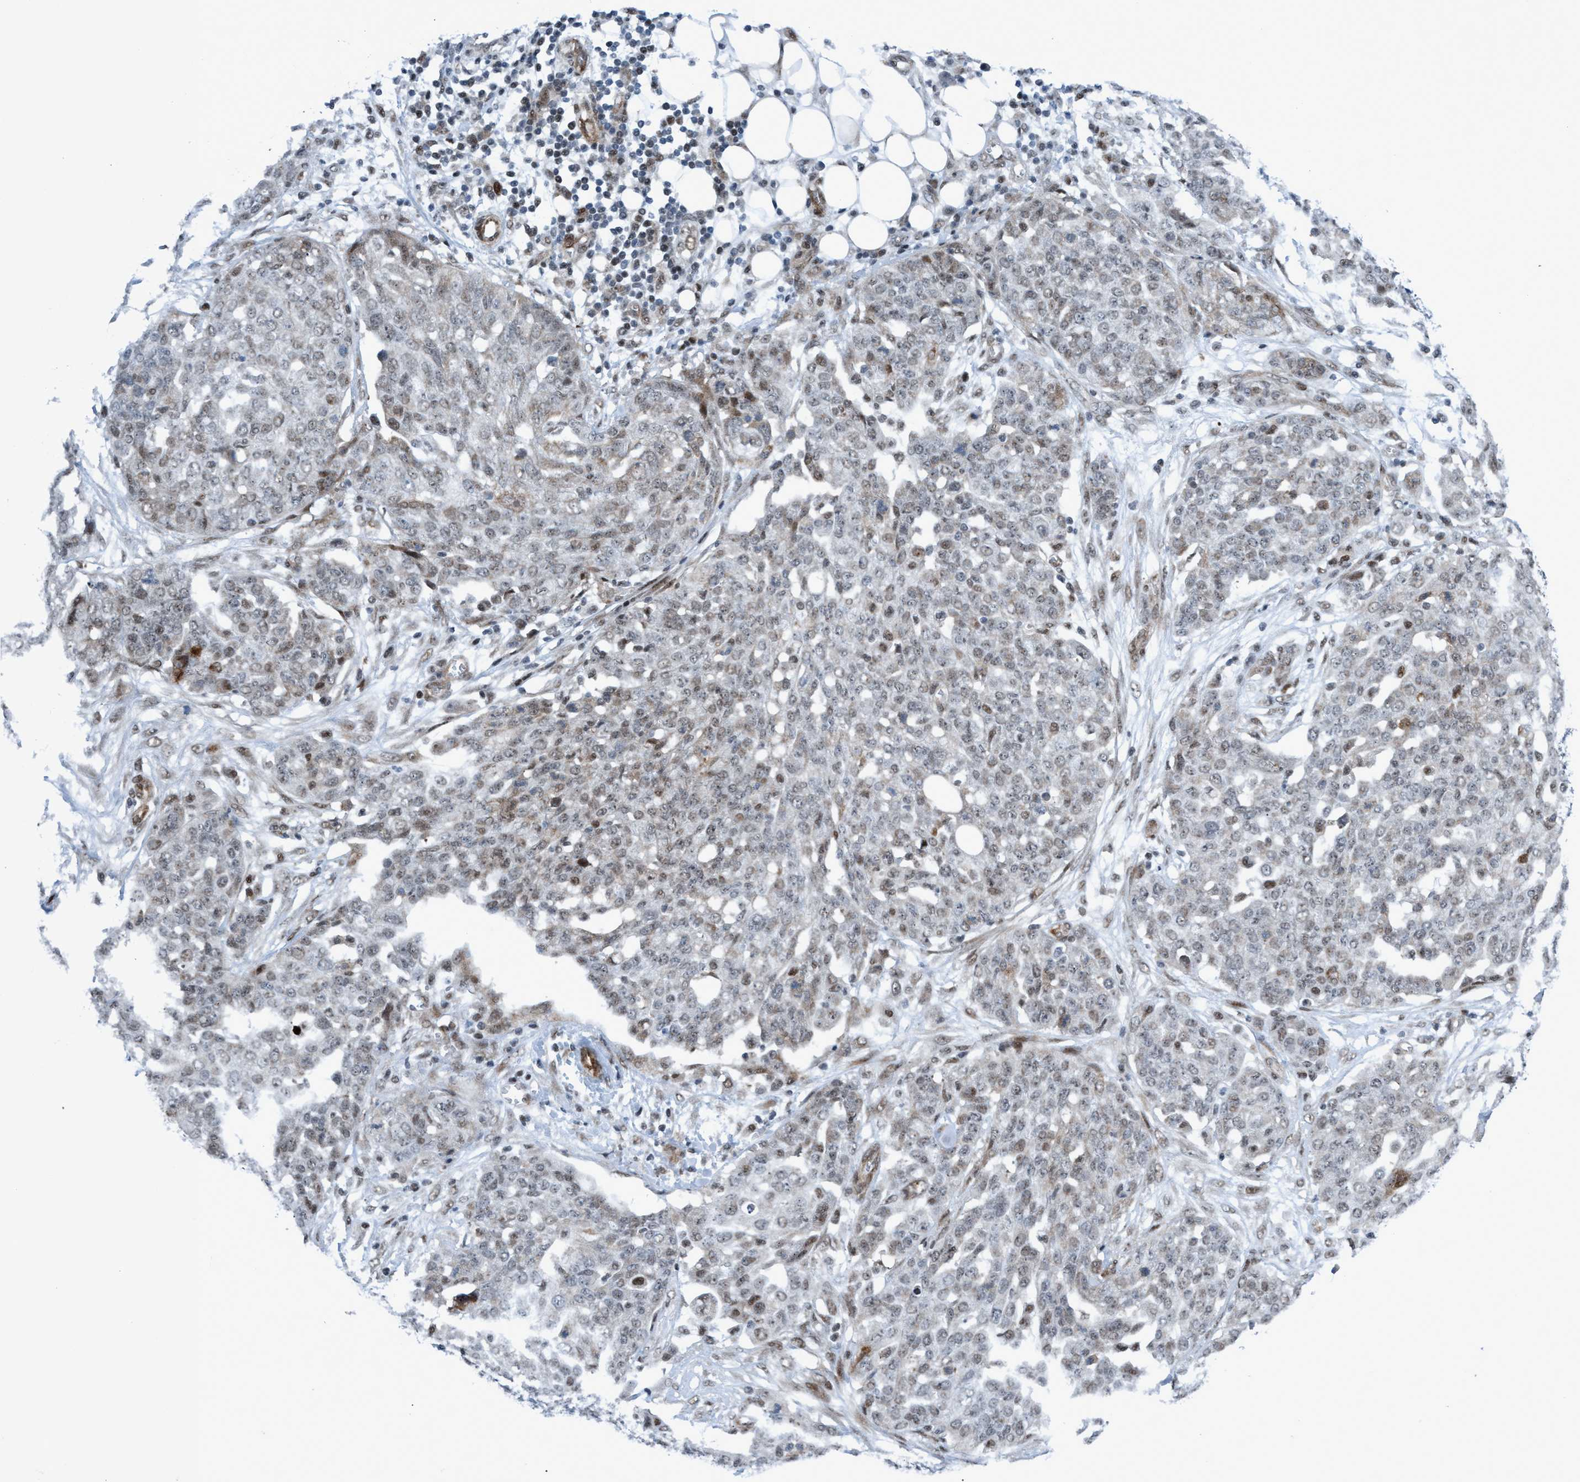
{"staining": {"intensity": "weak", "quantity": "<25%", "location": "nuclear"}, "tissue": "ovarian cancer", "cell_type": "Tumor cells", "image_type": "cancer", "snomed": [{"axis": "morphology", "description": "Cystadenocarcinoma, serous, NOS"}, {"axis": "topography", "description": "Soft tissue"}, {"axis": "topography", "description": "Ovary"}], "caption": "Ovarian cancer stained for a protein using immunohistochemistry (IHC) exhibits no staining tumor cells.", "gene": "CWC27", "patient": {"sex": "female", "age": 57}}